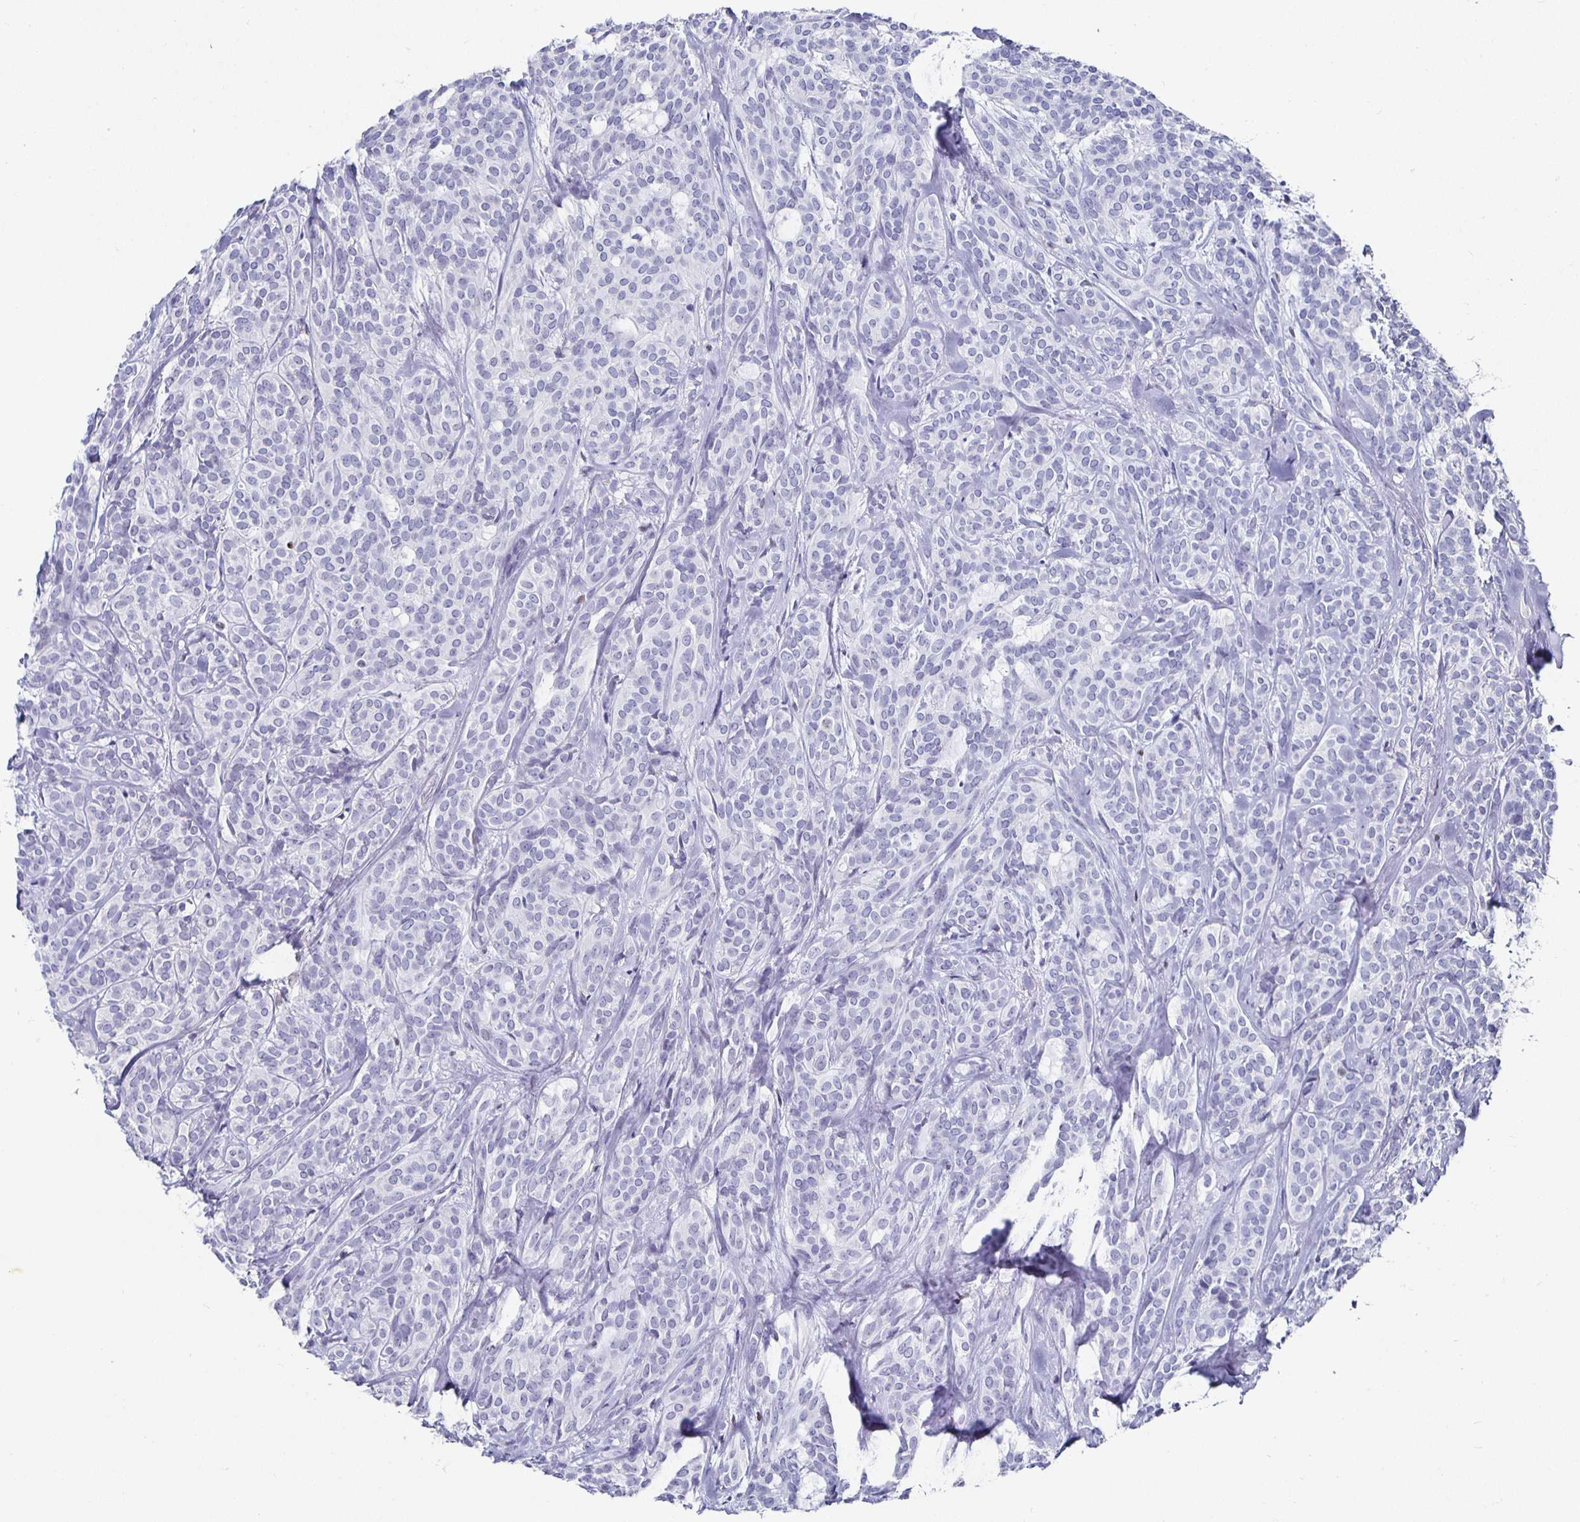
{"staining": {"intensity": "negative", "quantity": "none", "location": "none"}, "tissue": "head and neck cancer", "cell_type": "Tumor cells", "image_type": "cancer", "snomed": [{"axis": "morphology", "description": "Adenocarcinoma, NOS"}, {"axis": "topography", "description": "Head-Neck"}], "caption": "The immunohistochemistry (IHC) histopathology image has no significant expression in tumor cells of head and neck cancer (adenocarcinoma) tissue. (DAB (3,3'-diaminobenzidine) immunohistochemistry (IHC) visualized using brightfield microscopy, high magnification).", "gene": "RUNX2", "patient": {"sex": "female", "age": 57}}